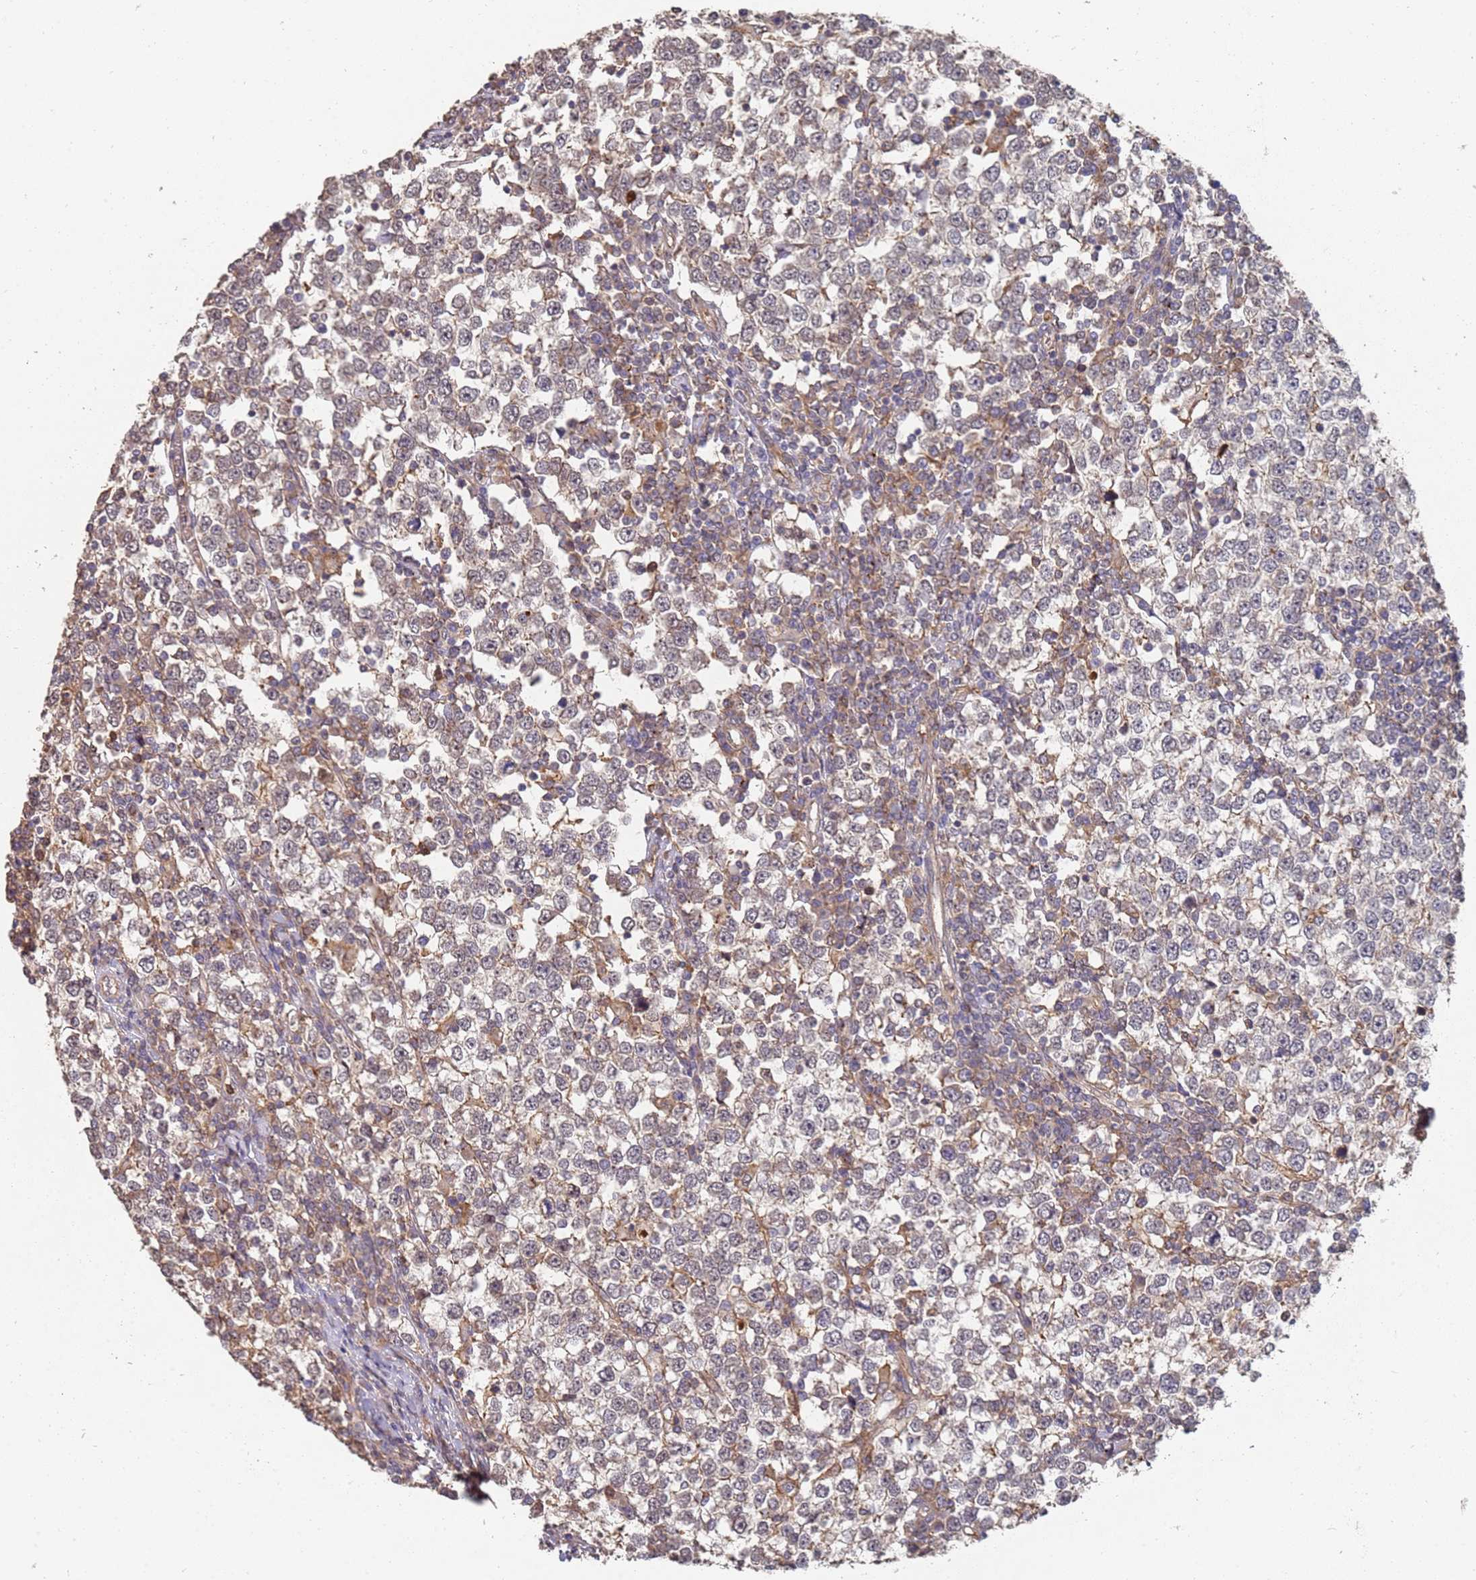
{"staining": {"intensity": "weak", "quantity": "25%-75%", "location": "cytoplasmic/membranous"}, "tissue": "testis cancer", "cell_type": "Tumor cells", "image_type": "cancer", "snomed": [{"axis": "morphology", "description": "Seminoma, NOS"}, {"axis": "topography", "description": "Testis"}], "caption": "Brown immunohistochemical staining in testis cancer exhibits weak cytoplasmic/membranous positivity in about 25%-75% of tumor cells.", "gene": "ABCB6", "patient": {"sex": "male", "age": 65}}